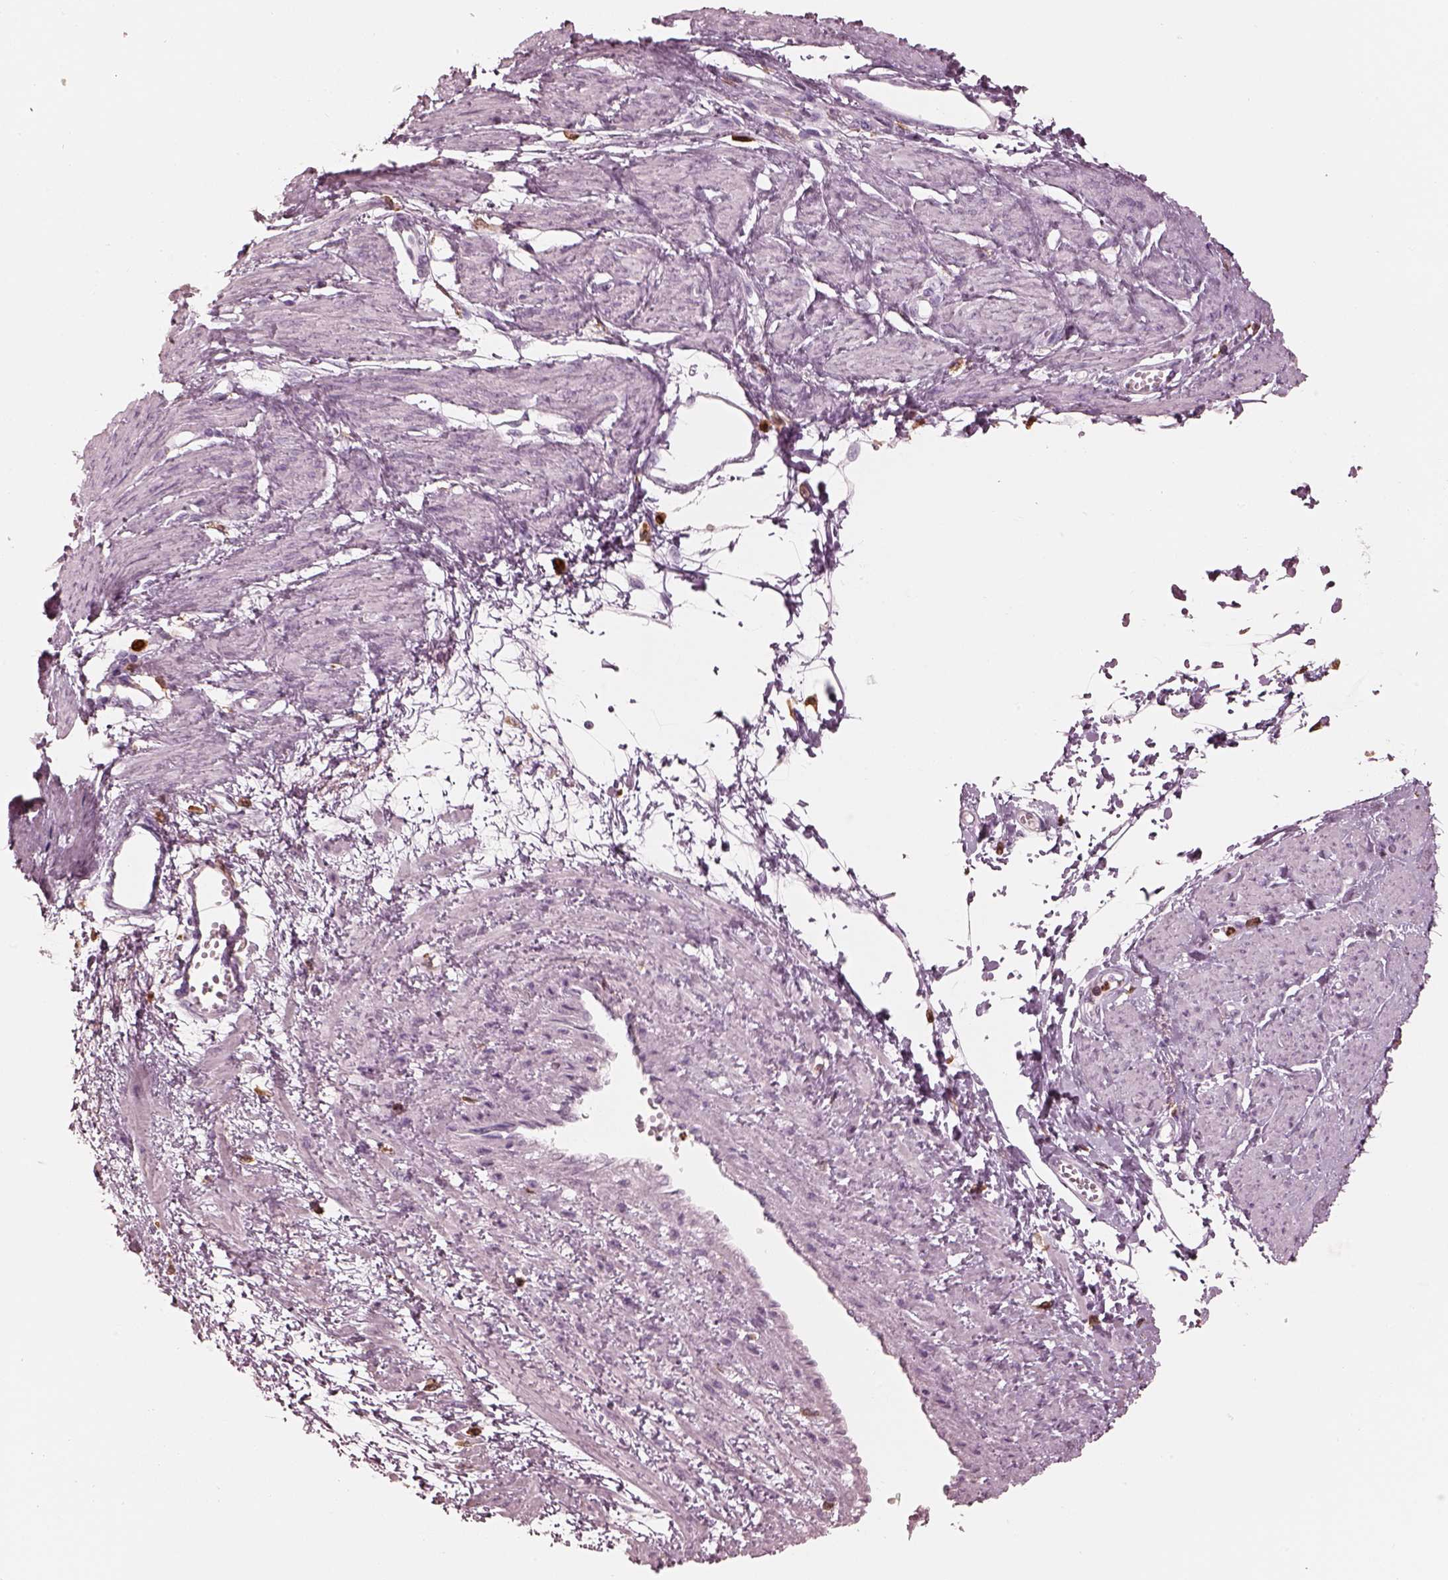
{"staining": {"intensity": "negative", "quantity": "none", "location": "none"}, "tissue": "smooth muscle", "cell_type": "Smooth muscle cells", "image_type": "normal", "snomed": [{"axis": "morphology", "description": "Normal tissue, NOS"}, {"axis": "topography", "description": "Smooth muscle"}, {"axis": "topography", "description": "Uterus"}], "caption": "Histopathology image shows no significant protein staining in smooth muscle cells of unremarkable smooth muscle. The staining is performed using DAB (3,3'-diaminobenzidine) brown chromogen with nuclei counter-stained in using hematoxylin.", "gene": "ALOX5", "patient": {"sex": "female", "age": 39}}